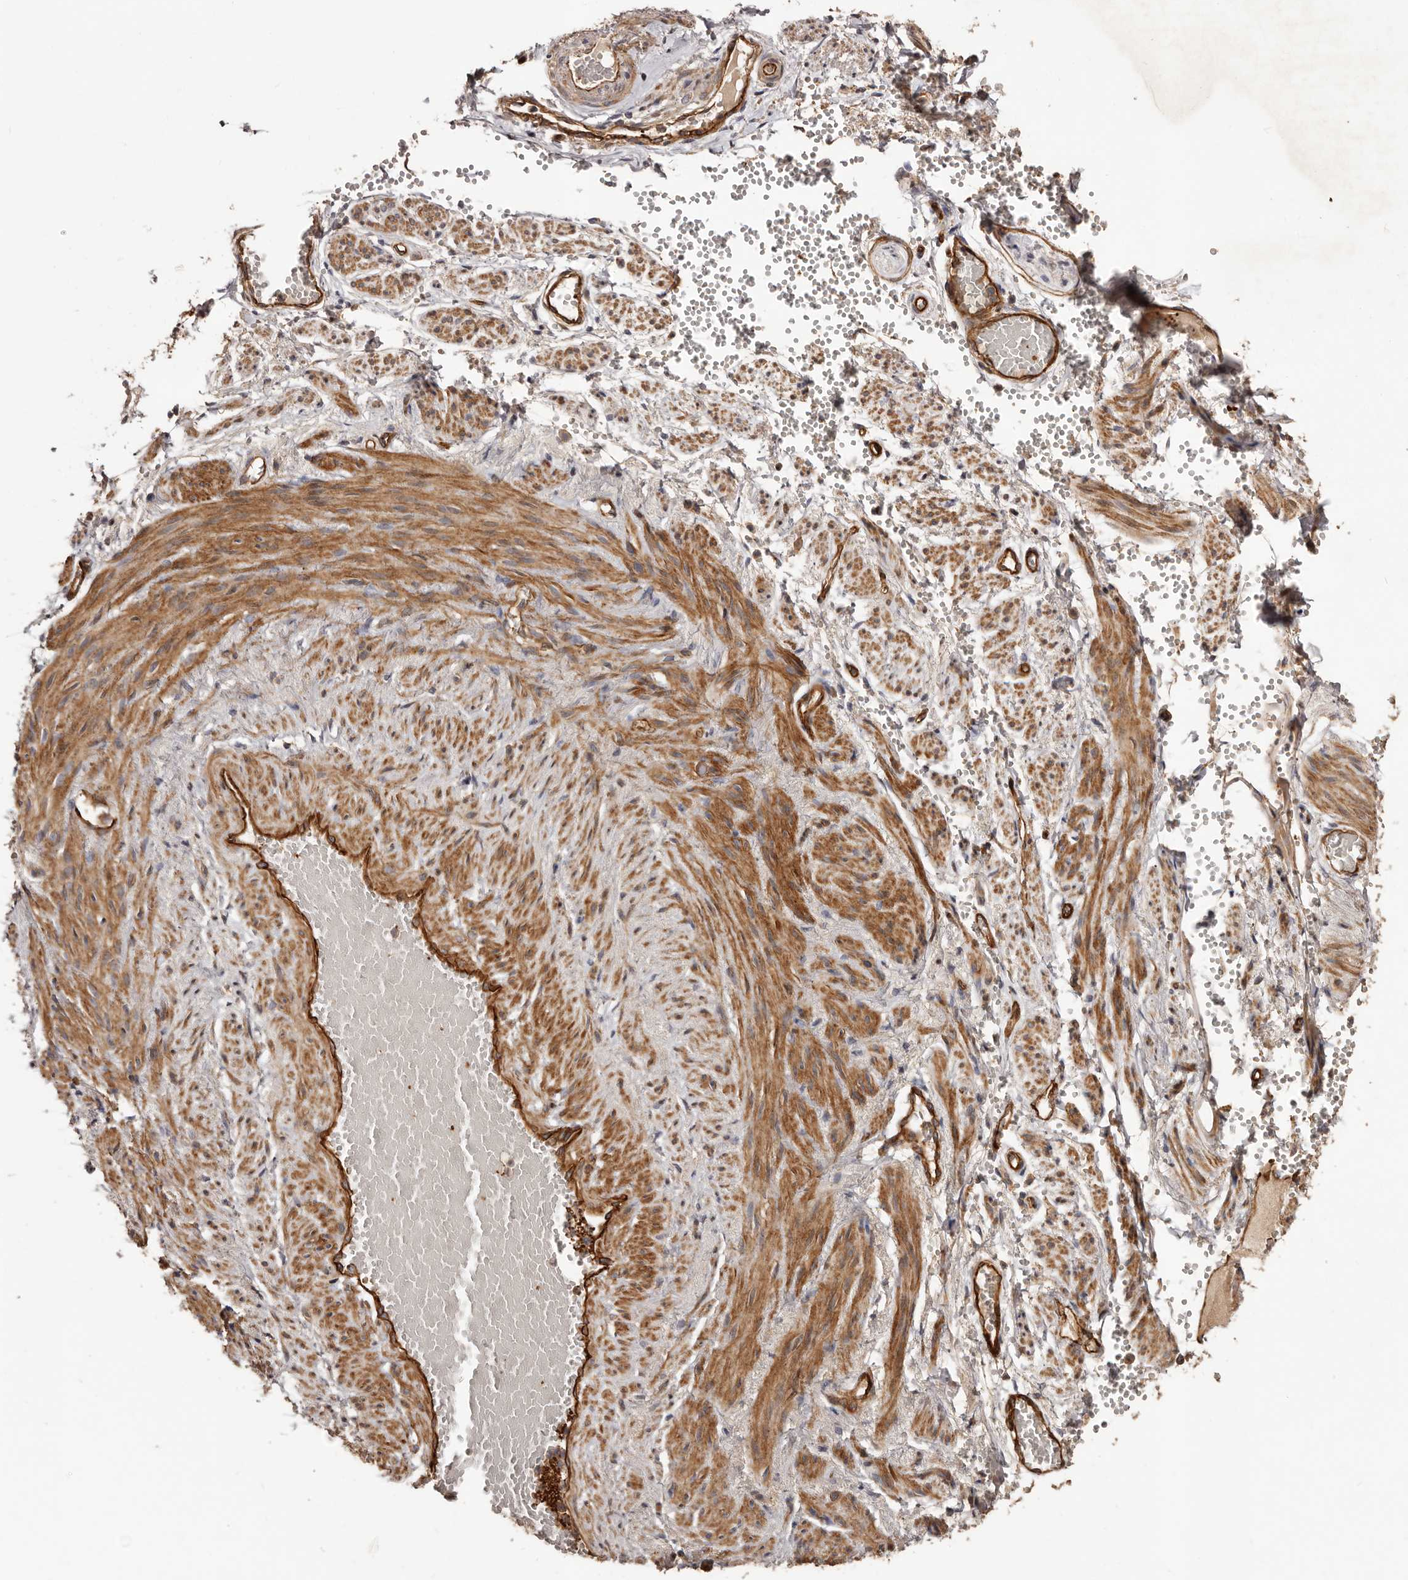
{"staining": {"intensity": "moderate", "quantity": "25%-75%", "location": "cytoplasmic/membranous"}, "tissue": "adipose tissue", "cell_type": "Adipocytes", "image_type": "normal", "snomed": [{"axis": "morphology", "description": "Normal tissue, NOS"}, {"axis": "topography", "description": "Smooth muscle"}, {"axis": "topography", "description": "Peripheral nerve tissue"}], "caption": "Adipose tissue stained with immunohistochemistry reveals moderate cytoplasmic/membranous positivity in approximately 25%-75% of adipocytes. The staining is performed using DAB (3,3'-diaminobenzidine) brown chromogen to label protein expression. The nuclei are counter-stained blue using hematoxylin.", "gene": "GTPBP1", "patient": {"sex": "female", "age": 39}}